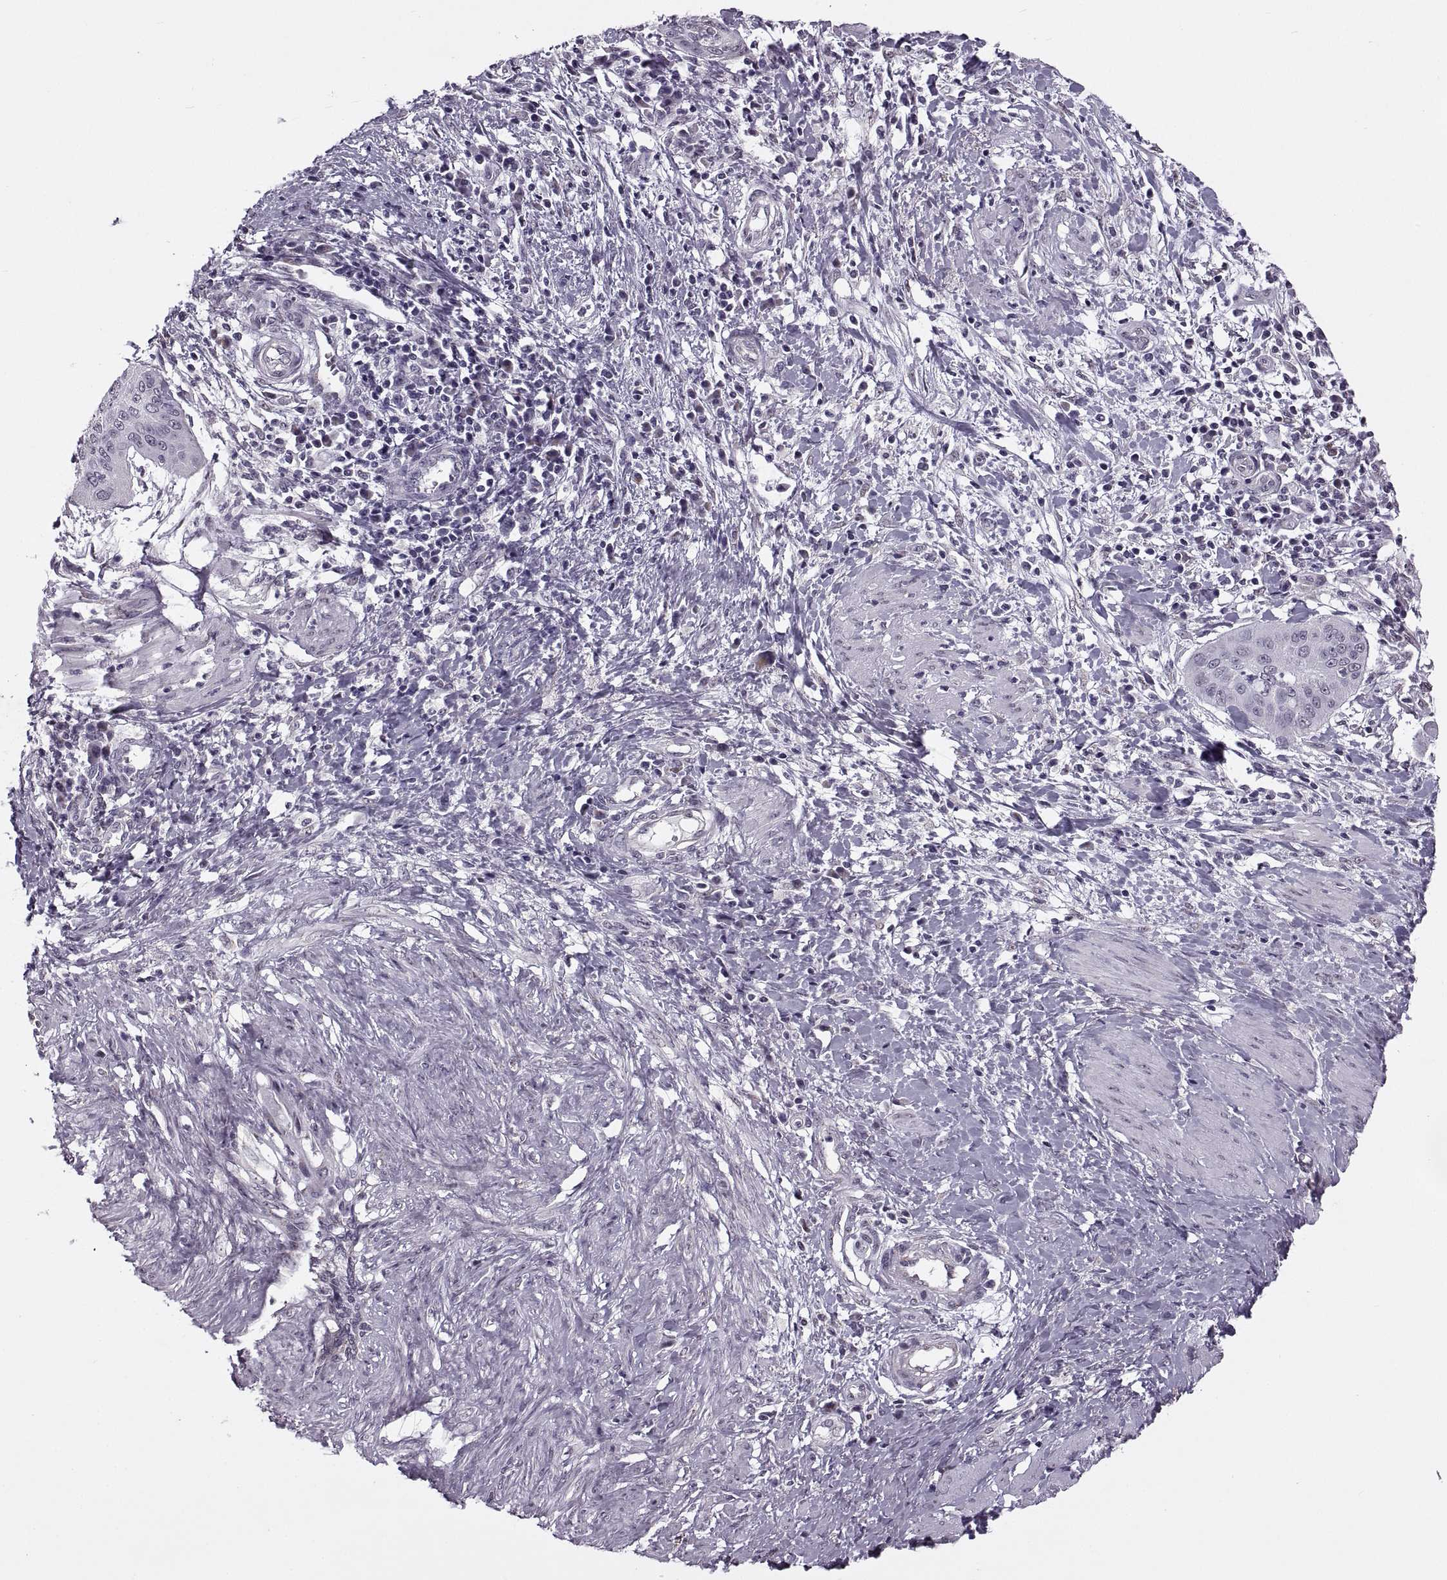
{"staining": {"intensity": "negative", "quantity": "none", "location": "none"}, "tissue": "cervical cancer", "cell_type": "Tumor cells", "image_type": "cancer", "snomed": [{"axis": "morphology", "description": "Squamous cell carcinoma, NOS"}, {"axis": "topography", "description": "Cervix"}], "caption": "IHC photomicrograph of human cervical cancer (squamous cell carcinoma) stained for a protein (brown), which demonstrates no positivity in tumor cells.", "gene": "PRSS37", "patient": {"sex": "female", "age": 39}}